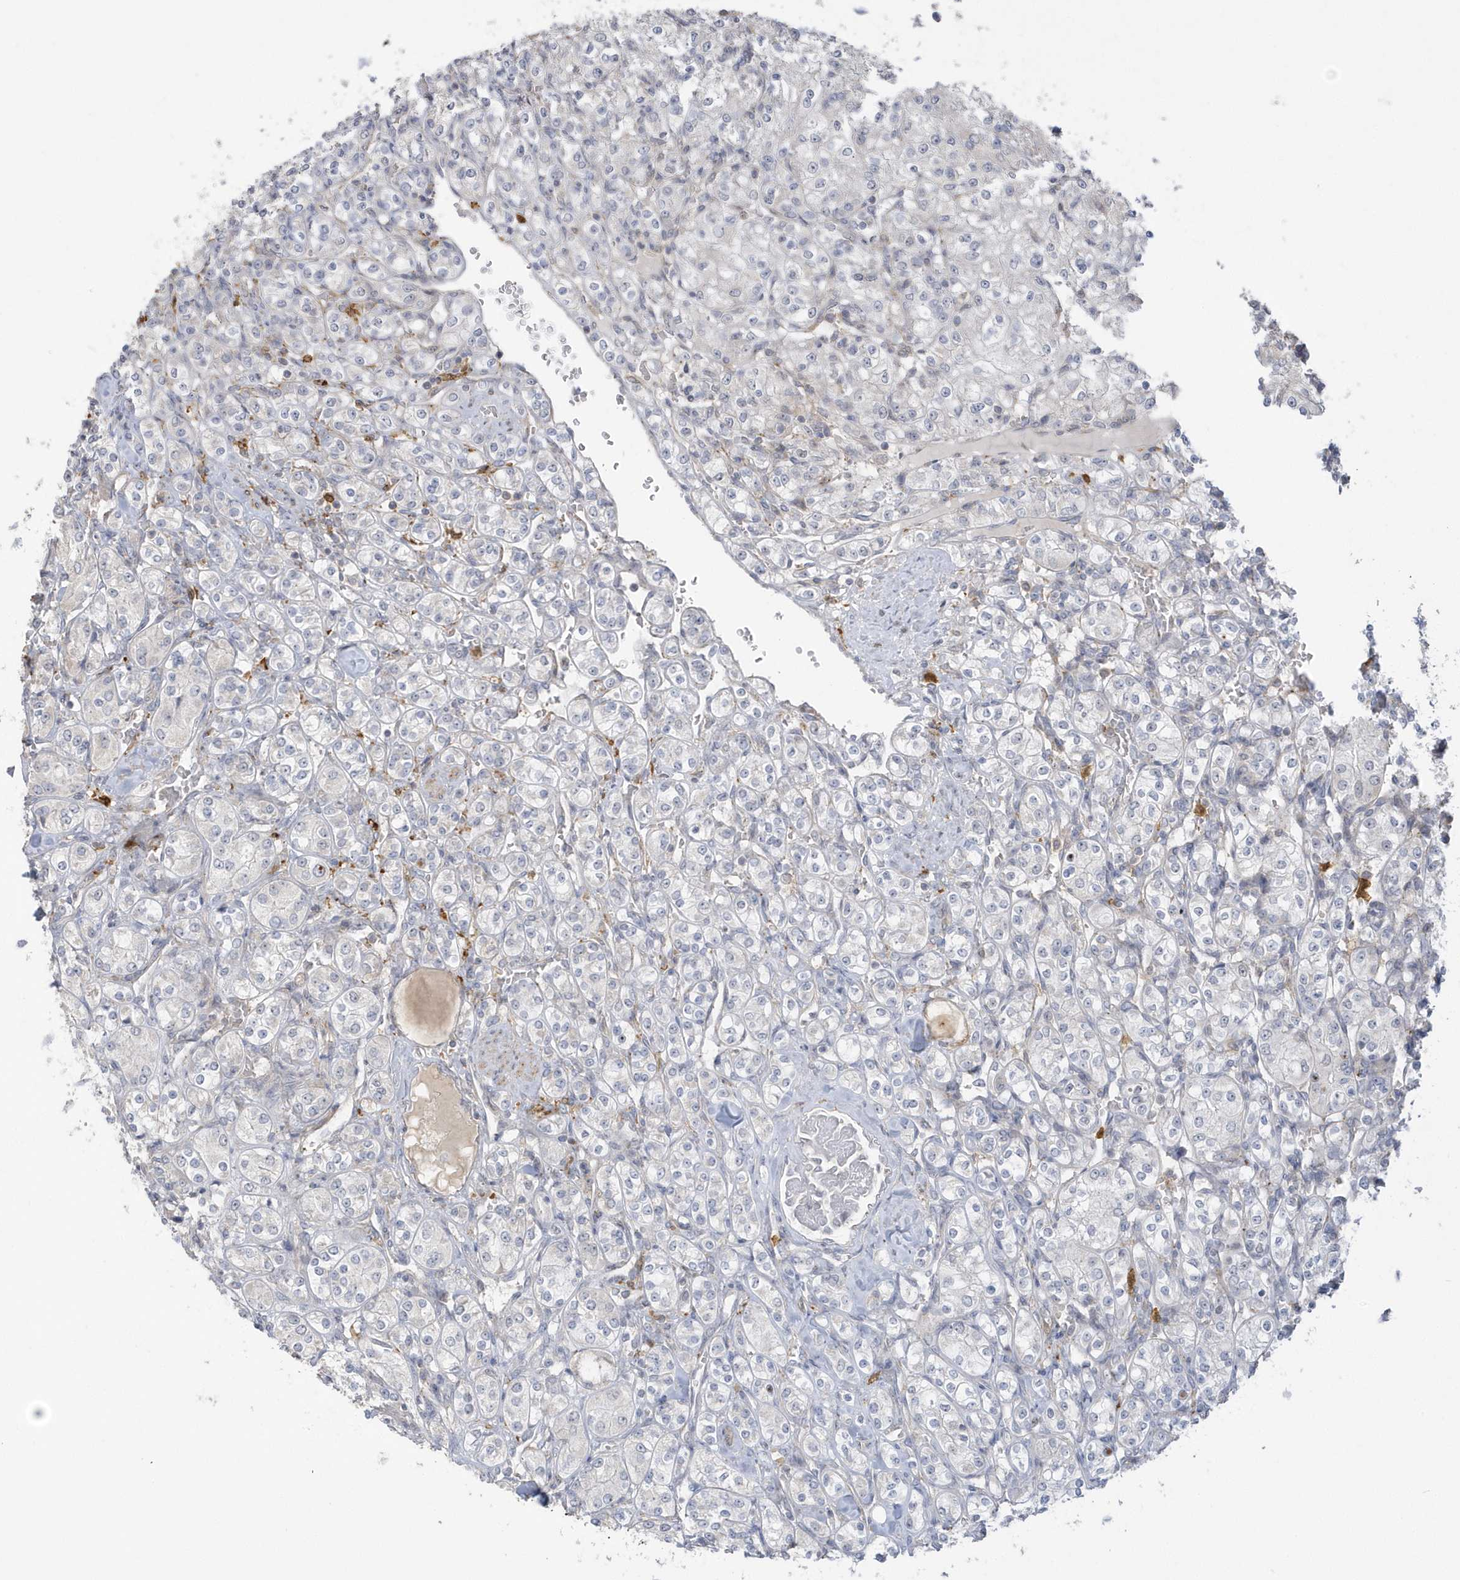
{"staining": {"intensity": "negative", "quantity": "none", "location": "none"}, "tissue": "renal cancer", "cell_type": "Tumor cells", "image_type": "cancer", "snomed": [{"axis": "morphology", "description": "Adenocarcinoma, NOS"}, {"axis": "topography", "description": "Kidney"}], "caption": "IHC micrograph of human adenocarcinoma (renal) stained for a protein (brown), which shows no positivity in tumor cells. The staining is performed using DAB brown chromogen with nuclei counter-stained in using hematoxylin.", "gene": "NAF1", "patient": {"sex": "male", "age": 77}}